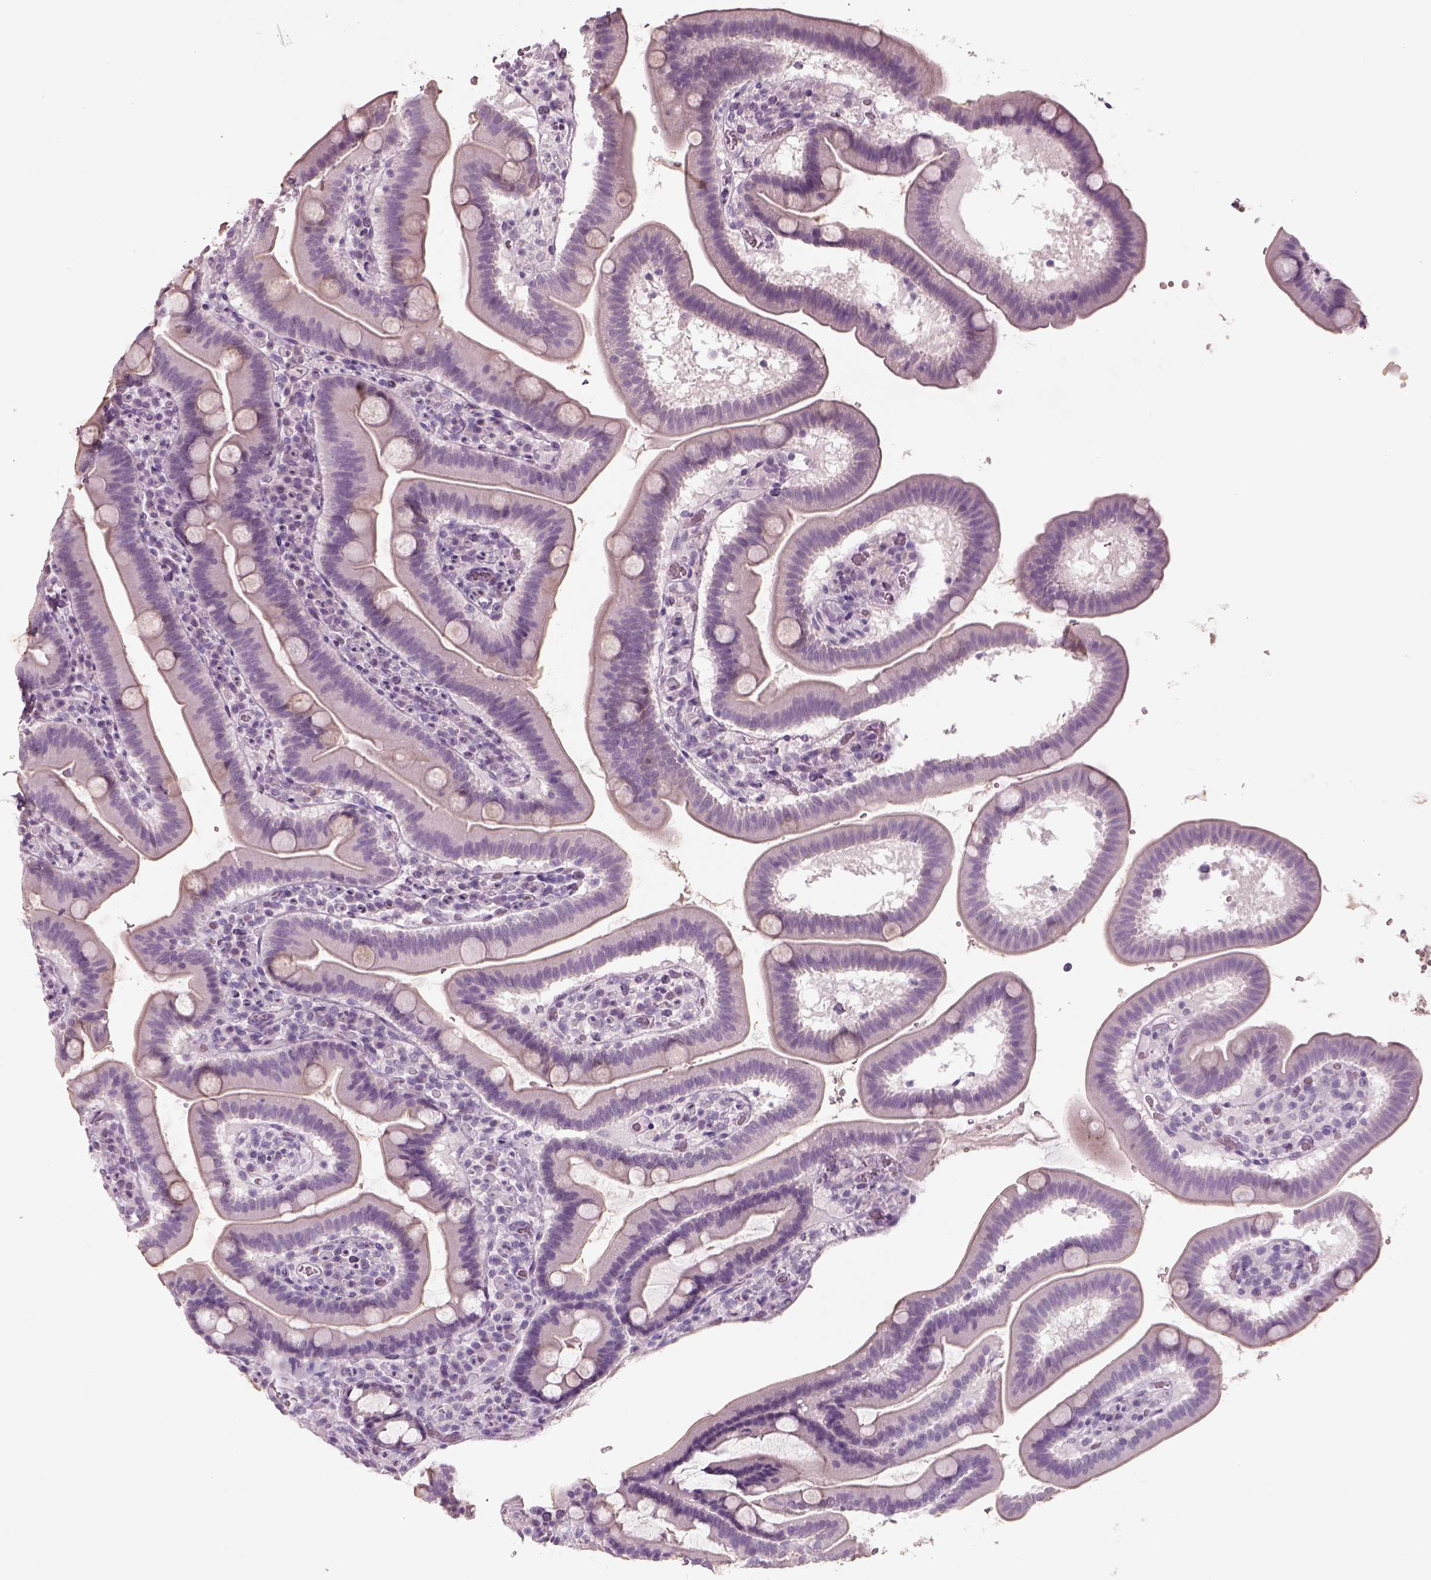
{"staining": {"intensity": "negative", "quantity": "none", "location": "none"}, "tissue": "duodenum", "cell_type": "Glandular cells", "image_type": "normal", "snomed": [{"axis": "morphology", "description": "Normal tissue, NOS"}, {"axis": "topography", "description": "Duodenum"}], "caption": "This is an immunohistochemistry (IHC) histopathology image of benign duodenum. There is no expression in glandular cells.", "gene": "SLC6A2", "patient": {"sex": "male", "age": 59}}